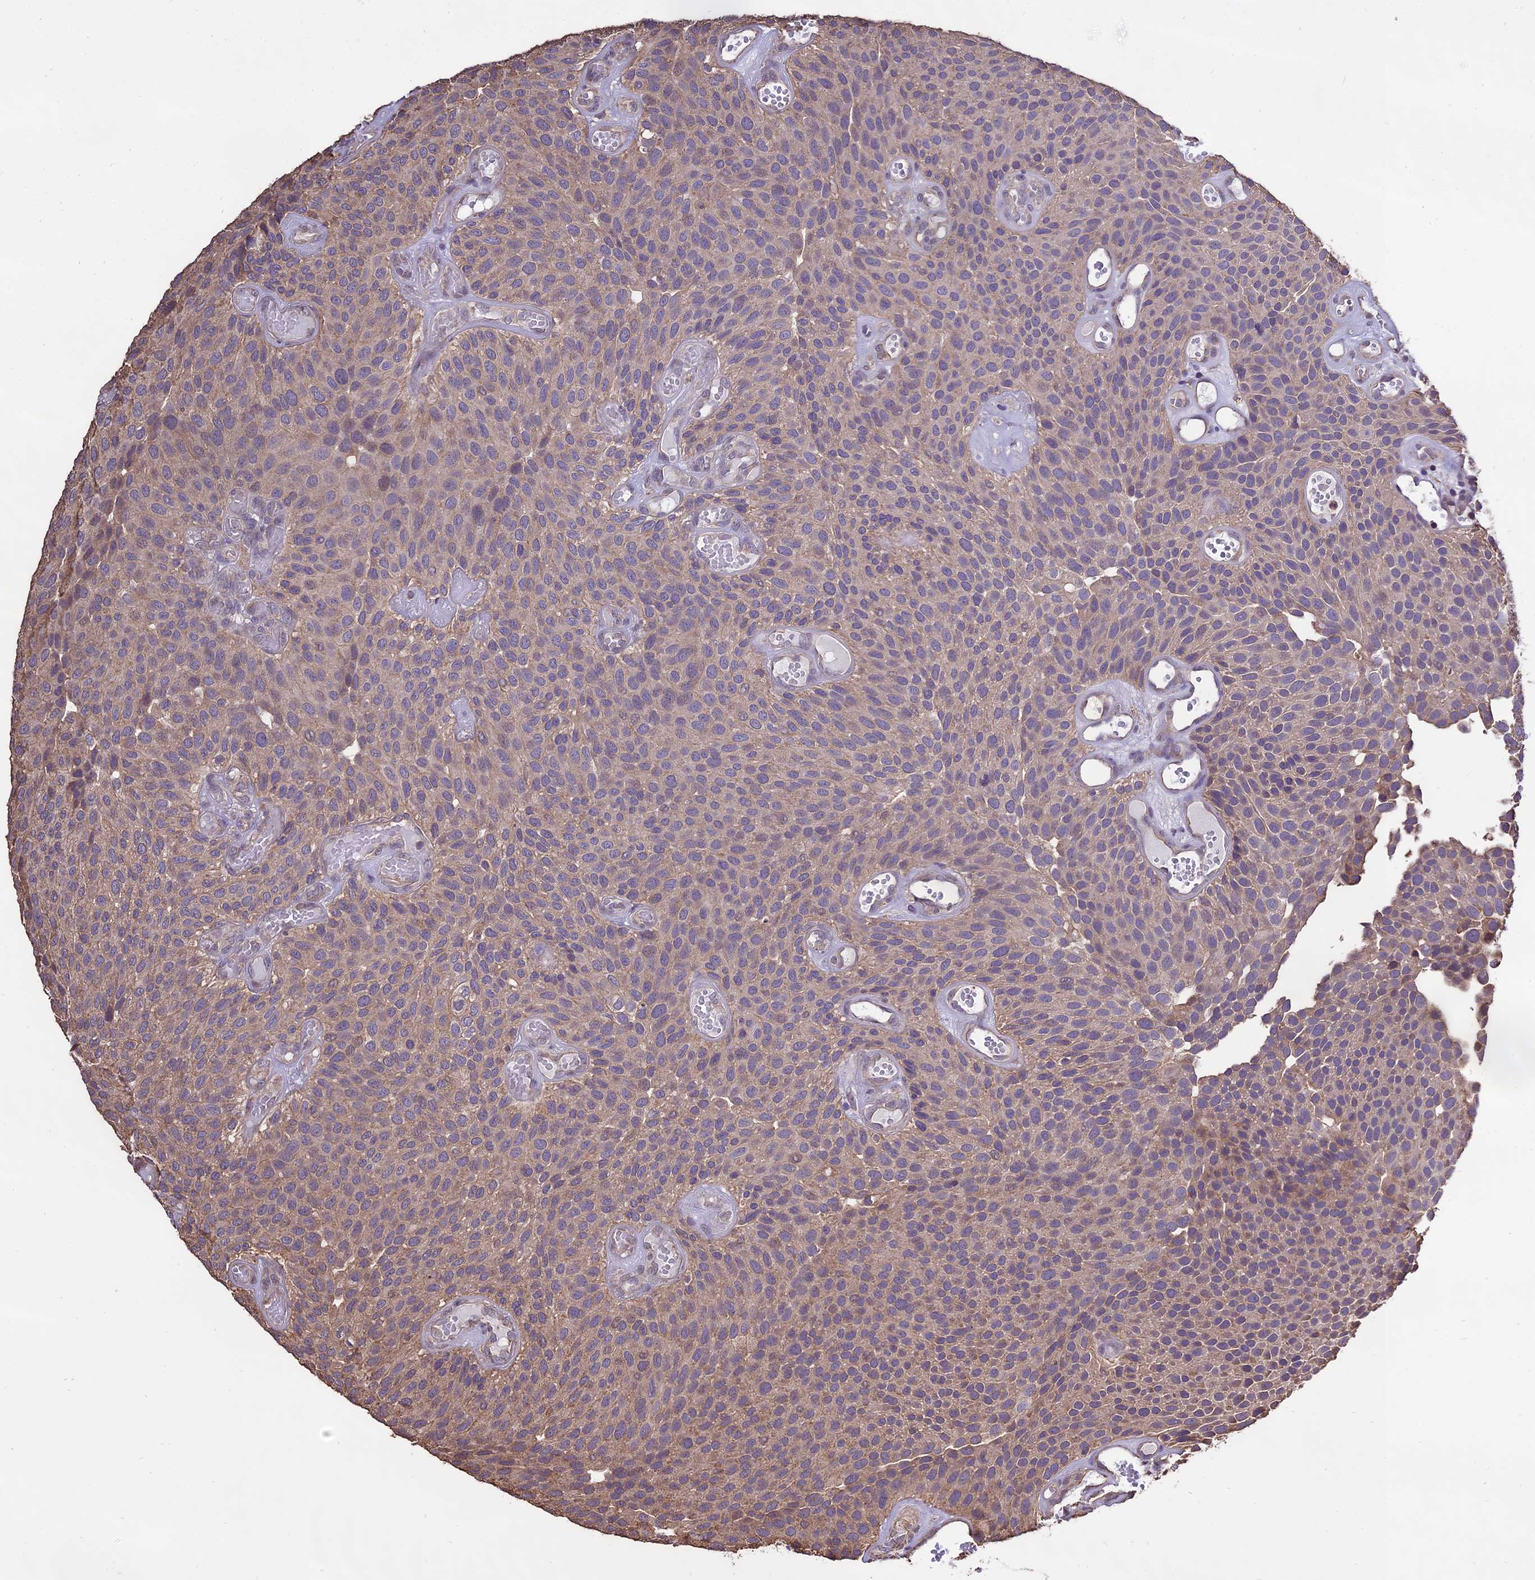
{"staining": {"intensity": "weak", "quantity": "<25%", "location": "cytoplasmic/membranous"}, "tissue": "urothelial cancer", "cell_type": "Tumor cells", "image_type": "cancer", "snomed": [{"axis": "morphology", "description": "Urothelial carcinoma, Low grade"}, {"axis": "topography", "description": "Urinary bladder"}], "caption": "DAB (3,3'-diaminobenzidine) immunohistochemical staining of urothelial cancer shows no significant positivity in tumor cells.", "gene": "PGPEP1L", "patient": {"sex": "male", "age": 89}}